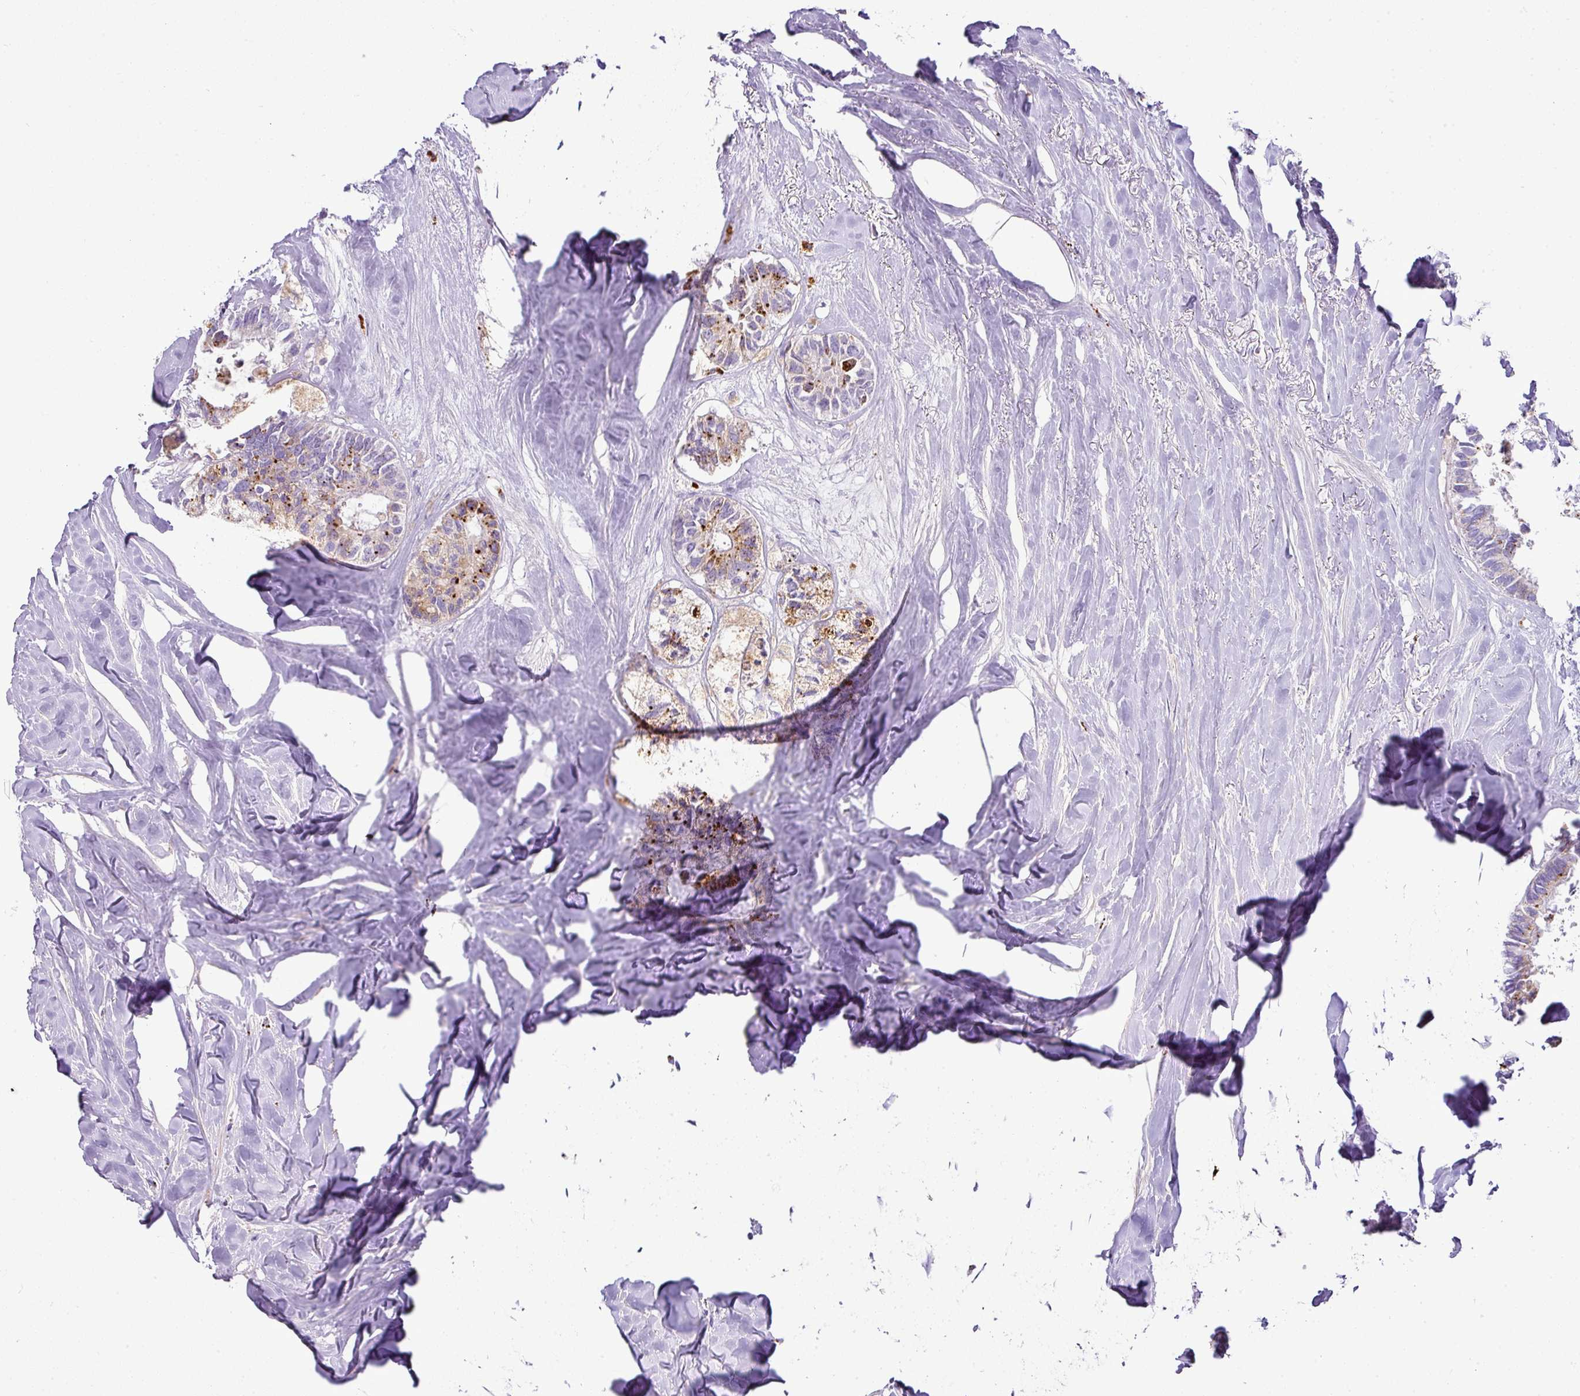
{"staining": {"intensity": "strong", "quantity": "25%-75%", "location": "cytoplasmic/membranous"}, "tissue": "colorectal cancer", "cell_type": "Tumor cells", "image_type": "cancer", "snomed": [{"axis": "morphology", "description": "Adenocarcinoma, NOS"}, {"axis": "topography", "description": "Colon"}, {"axis": "topography", "description": "Rectum"}], "caption": "This is a photomicrograph of IHC staining of colorectal cancer (adenocarcinoma), which shows strong staining in the cytoplasmic/membranous of tumor cells.", "gene": "PGAP4", "patient": {"sex": "male", "age": 57}}